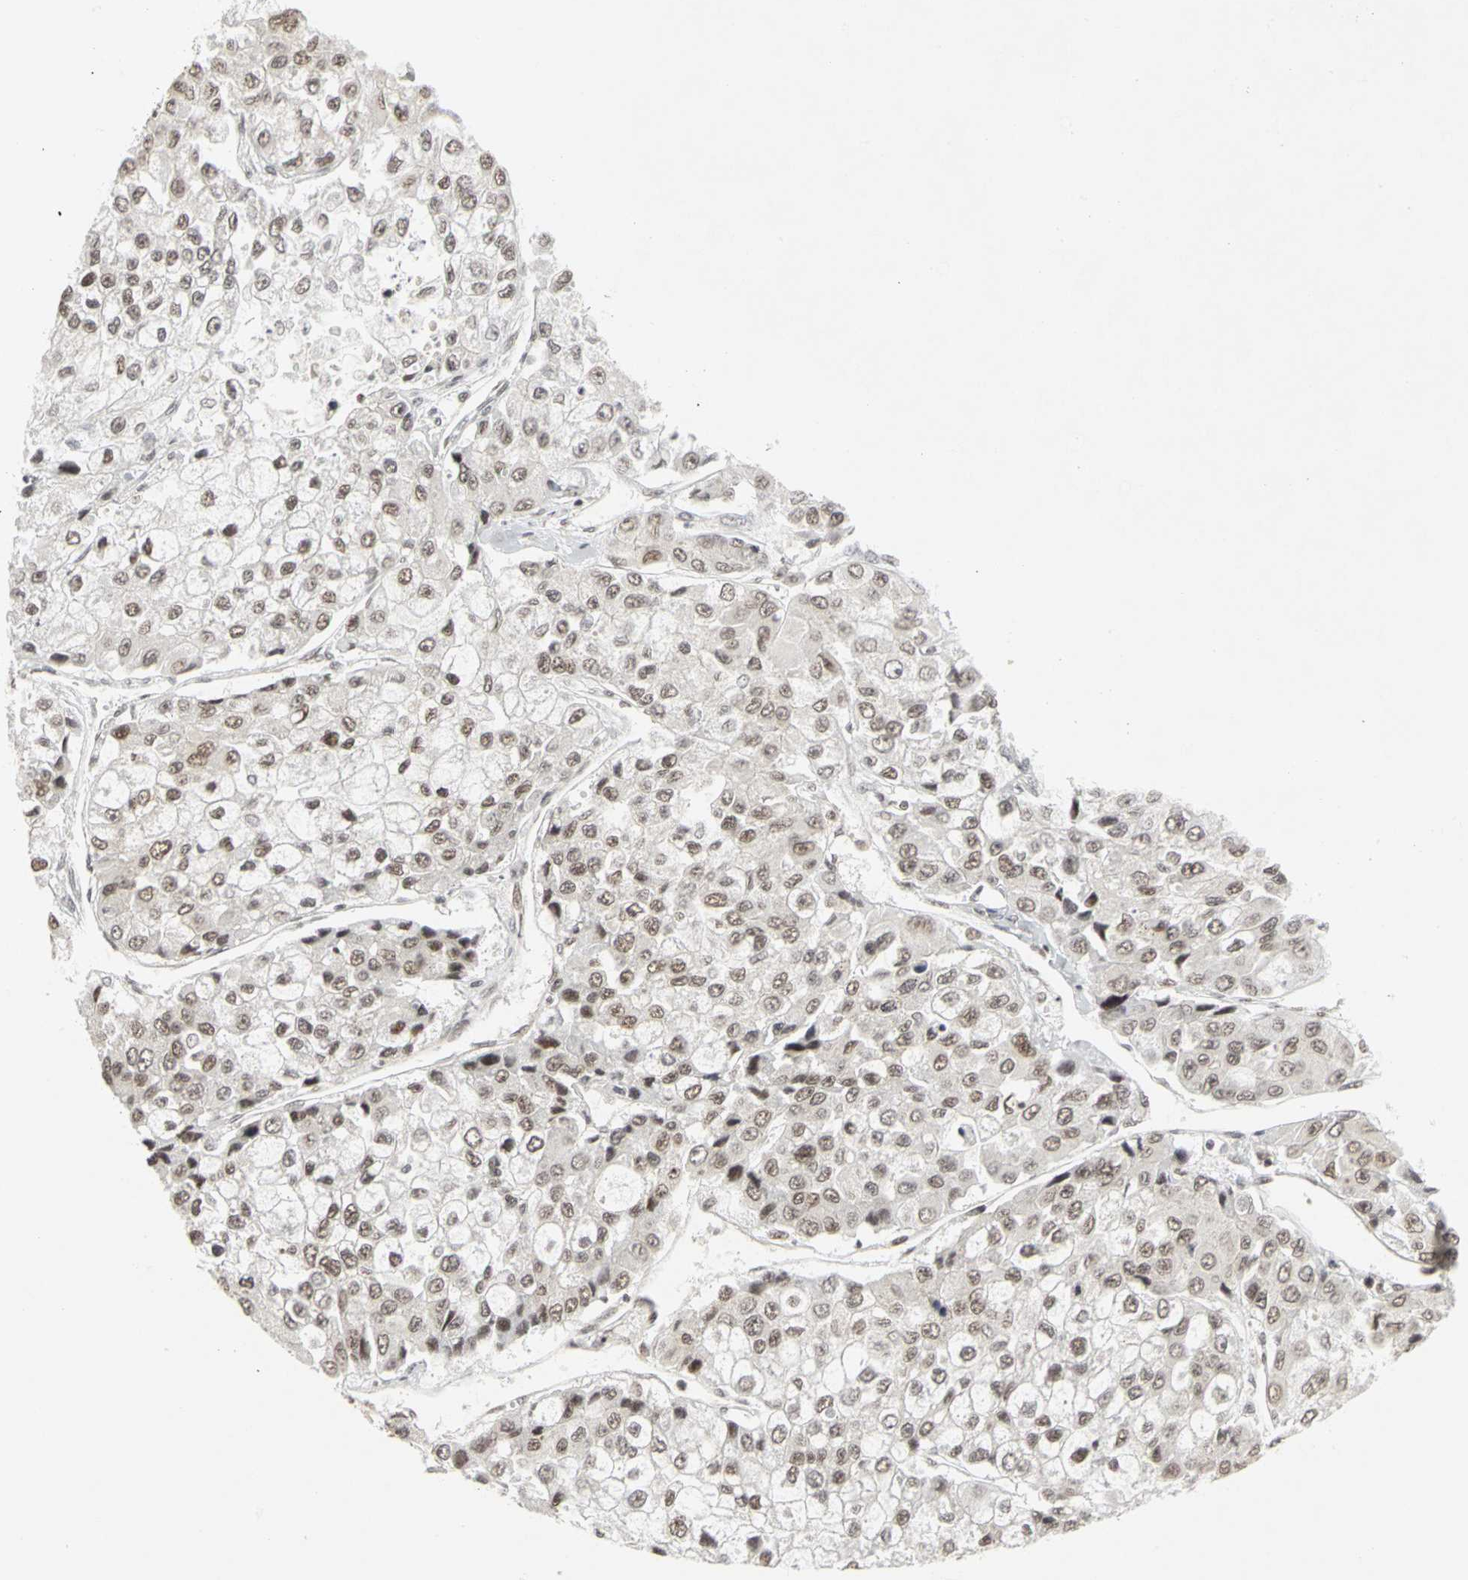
{"staining": {"intensity": "moderate", "quantity": ">75%", "location": "nuclear"}, "tissue": "liver cancer", "cell_type": "Tumor cells", "image_type": "cancer", "snomed": [{"axis": "morphology", "description": "Carcinoma, Hepatocellular, NOS"}, {"axis": "topography", "description": "Liver"}], "caption": "Tumor cells display medium levels of moderate nuclear positivity in approximately >75% of cells in liver cancer (hepatocellular carcinoma).", "gene": "CSNK2B", "patient": {"sex": "female", "age": 66}}